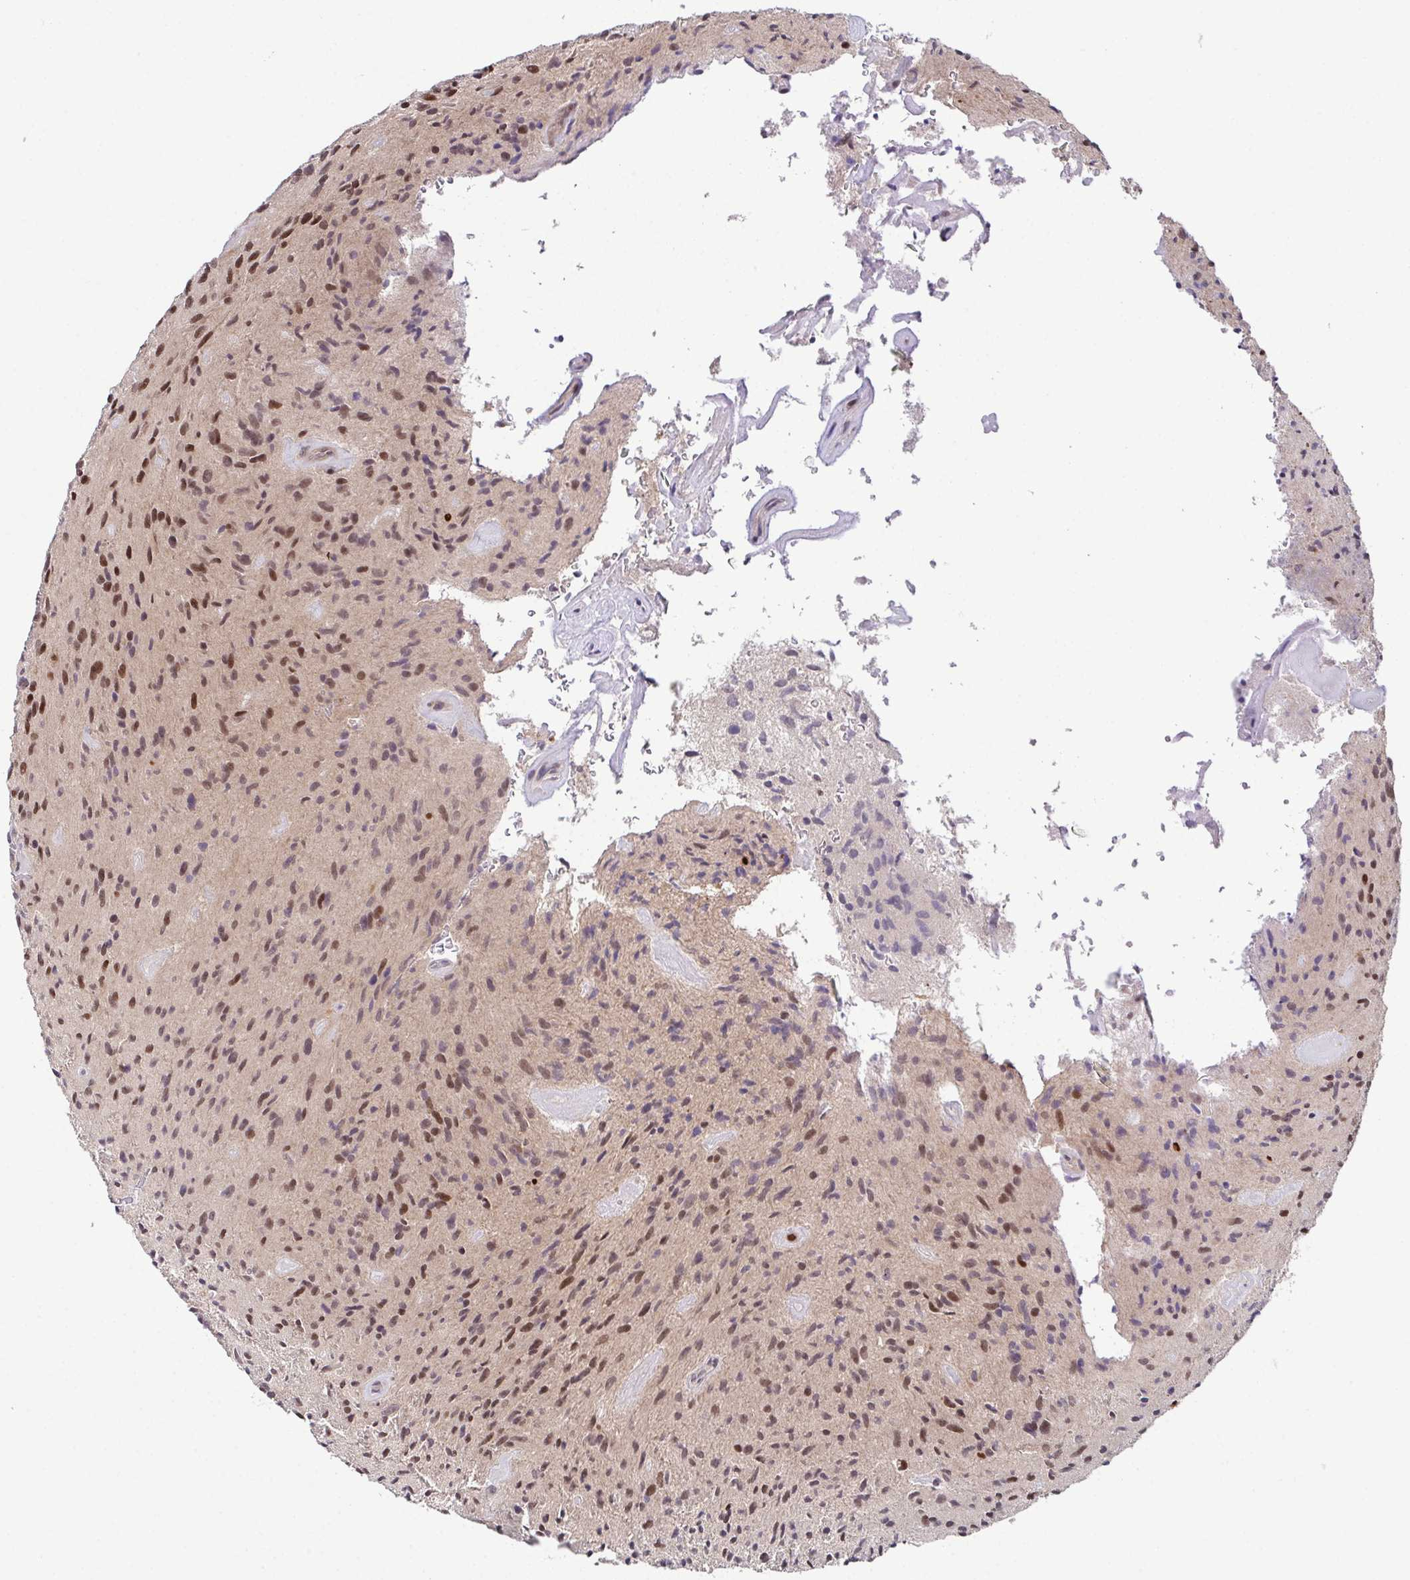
{"staining": {"intensity": "moderate", "quantity": "25%-75%", "location": "nuclear"}, "tissue": "glioma", "cell_type": "Tumor cells", "image_type": "cancer", "snomed": [{"axis": "morphology", "description": "Glioma, malignant, High grade"}, {"axis": "topography", "description": "Brain"}], "caption": "There is medium levels of moderate nuclear expression in tumor cells of malignant glioma (high-grade), as demonstrated by immunohistochemical staining (brown color).", "gene": "DNAJB1", "patient": {"sex": "male", "age": 54}}